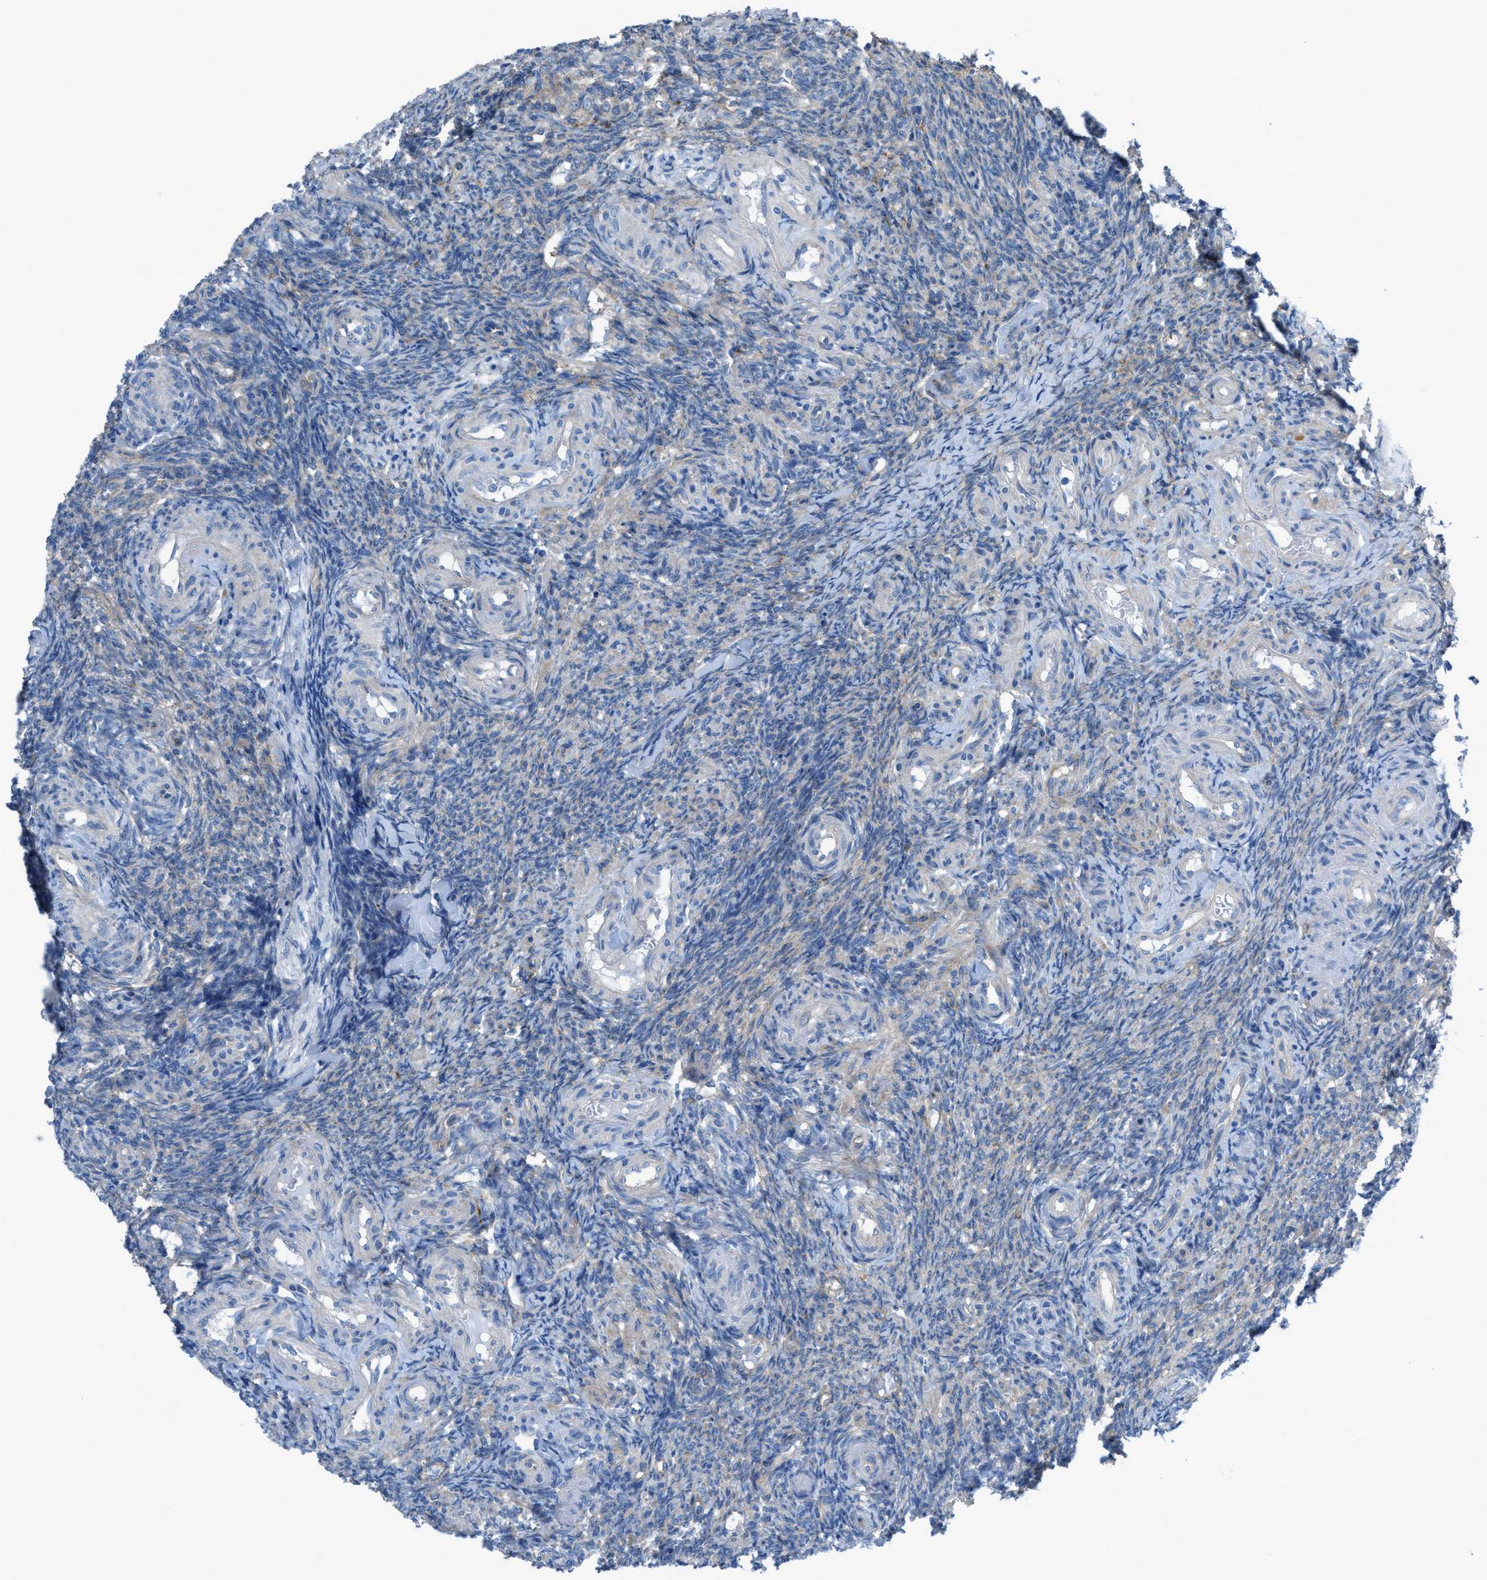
{"staining": {"intensity": "moderate", "quantity": ">75%", "location": "cytoplasmic/membranous"}, "tissue": "ovary", "cell_type": "Follicle cells", "image_type": "normal", "snomed": [{"axis": "morphology", "description": "Normal tissue, NOS"}, {"axis": "topography", "description": "Ovary"}], "caption": "IHC image of benign ovary: ovary stained using immunohistochemistry reveals medium levels of moderate protein expression localized specifically in the cytoplasmic/membranous of follicle cells, appearing as a cytoplasmic/membranous brown color.", "gene": "EGFR", "patient": {"sex": "female", "age": 41}}